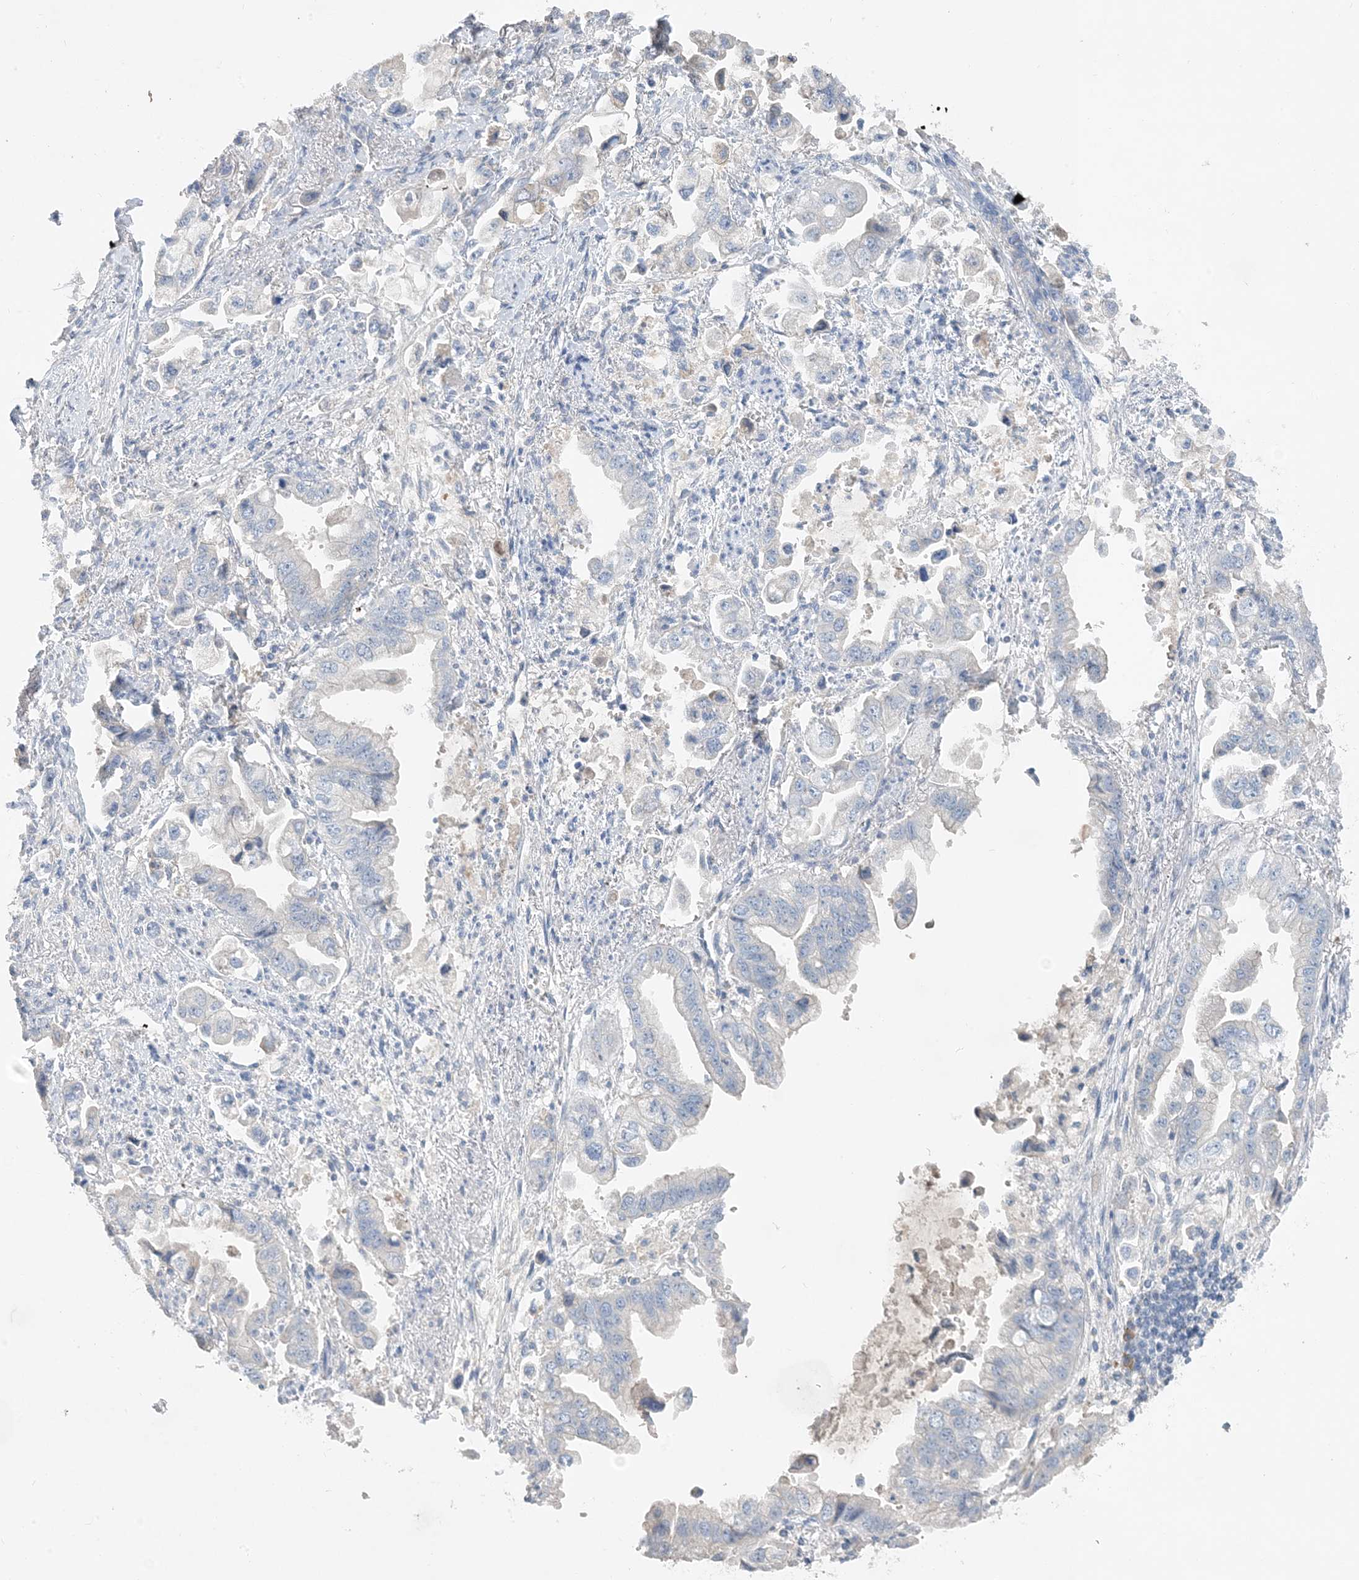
{"staining": {"intensity": "negative", "quantity": "none", "location": "none"}, "tissue": "stomach cancer", "cell_type": "Tumor cells", "image_type": "cancer", "snomed": [{"axis": "morphology", "description": "Adenocarcinoma, NOS"}, {"axis": "topography", "description": "Stomach"}], "caption": "DAB immunohistochemical staining of stomach cancer shows no significant expression in tumor cells.", "gene": "CTRL", "patient": {"sex": "male", "age": 62}}